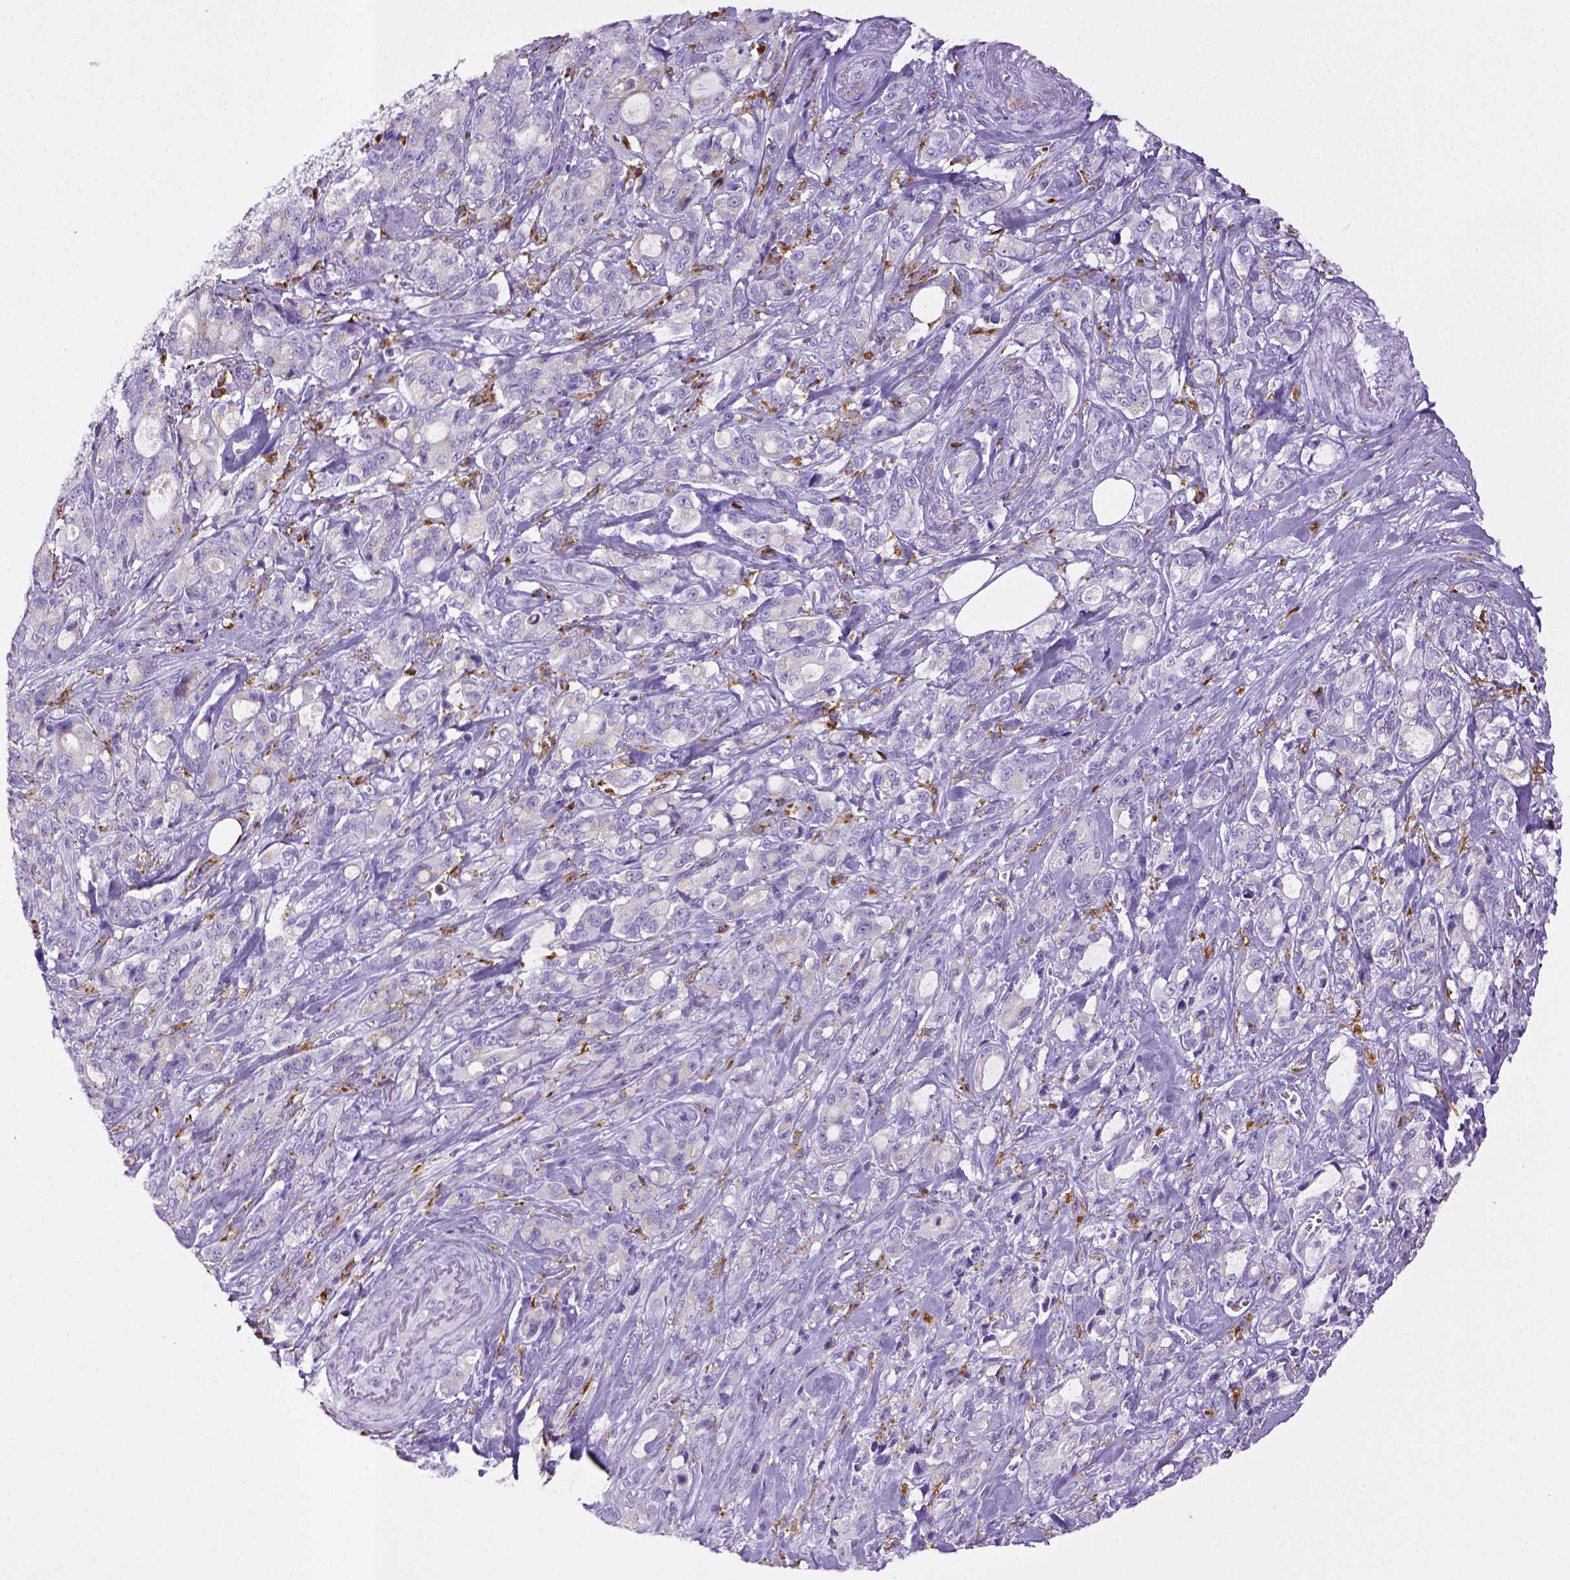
{"staining": {"intensity": "negative", "quantity": "none", "location": "none"}, "tissue": "stomach cancer", "cell_type": "Tumor cells", "image_type": "cancer", "snomed": [{"axis": "morphology", "description": "Adenocarcinoma, NOS"}, {"axis": "topography", "description": "Stomach"}], "caption": "Tumor cells are negative for protein expression in human adenocarcinoma (stomach).", "gene": "CD68", "patient": {"sex": "male", "age": 63}}